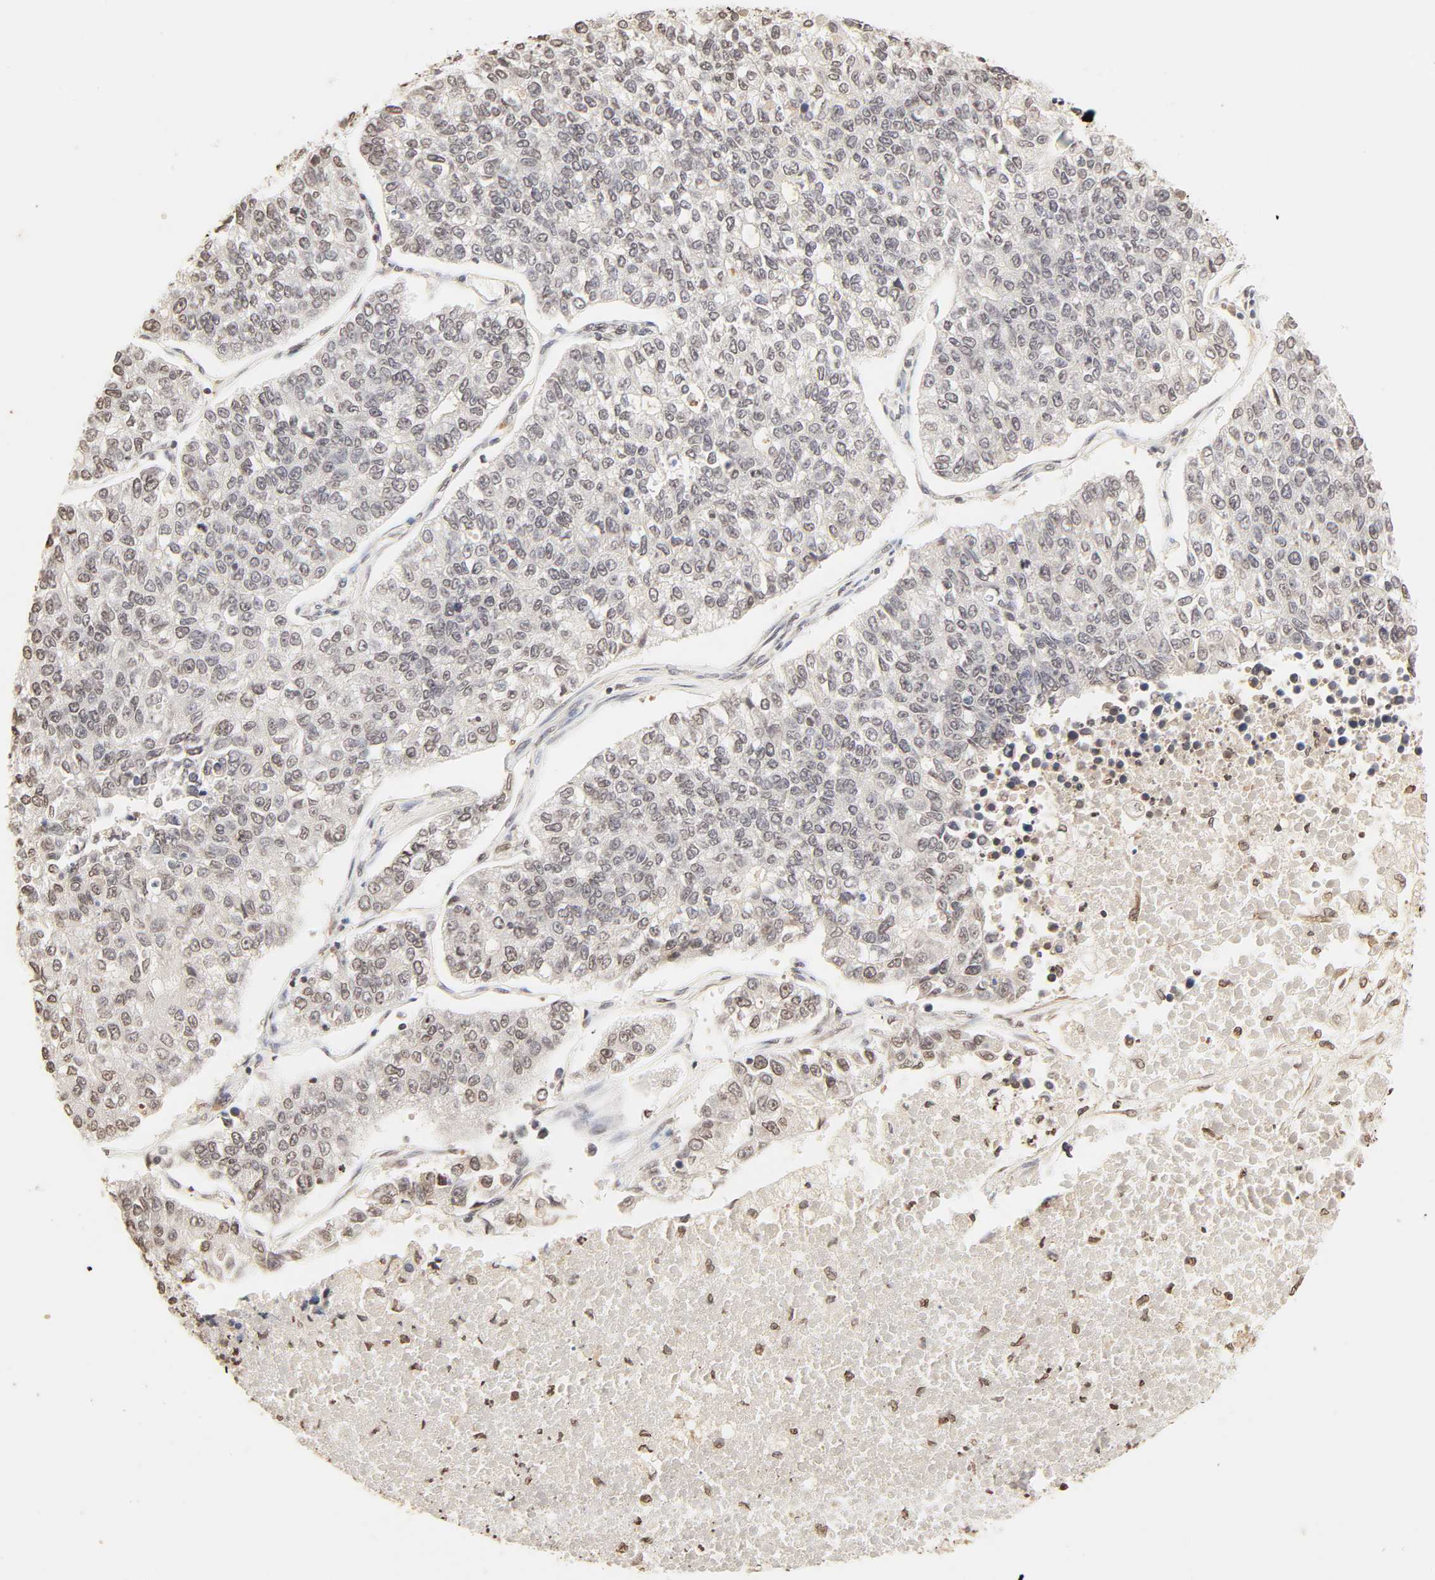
{"staining": {"intensity": "weak", "quantity": "25%-75%", "location": "nuclear"}, "tissue": "lung cancer", "cell_type": "Tumor cells", "image_type": "cancer", "snomed": [{"axis": "morphology", "description": "Adenocarcinoma, NOS"}, {"axis": "topography", "description": "Lung"}], "caption": "This micrograph exhibits adenocarcinoma (lung) stained with immunohistochemistry to label a protein in brown. The nuclear of tumor cells show weak positivity for the protein. Nuclei are counter-stained blue.", "gene": "TBL1X", "patient": {"sex": "male", "age": 49}}